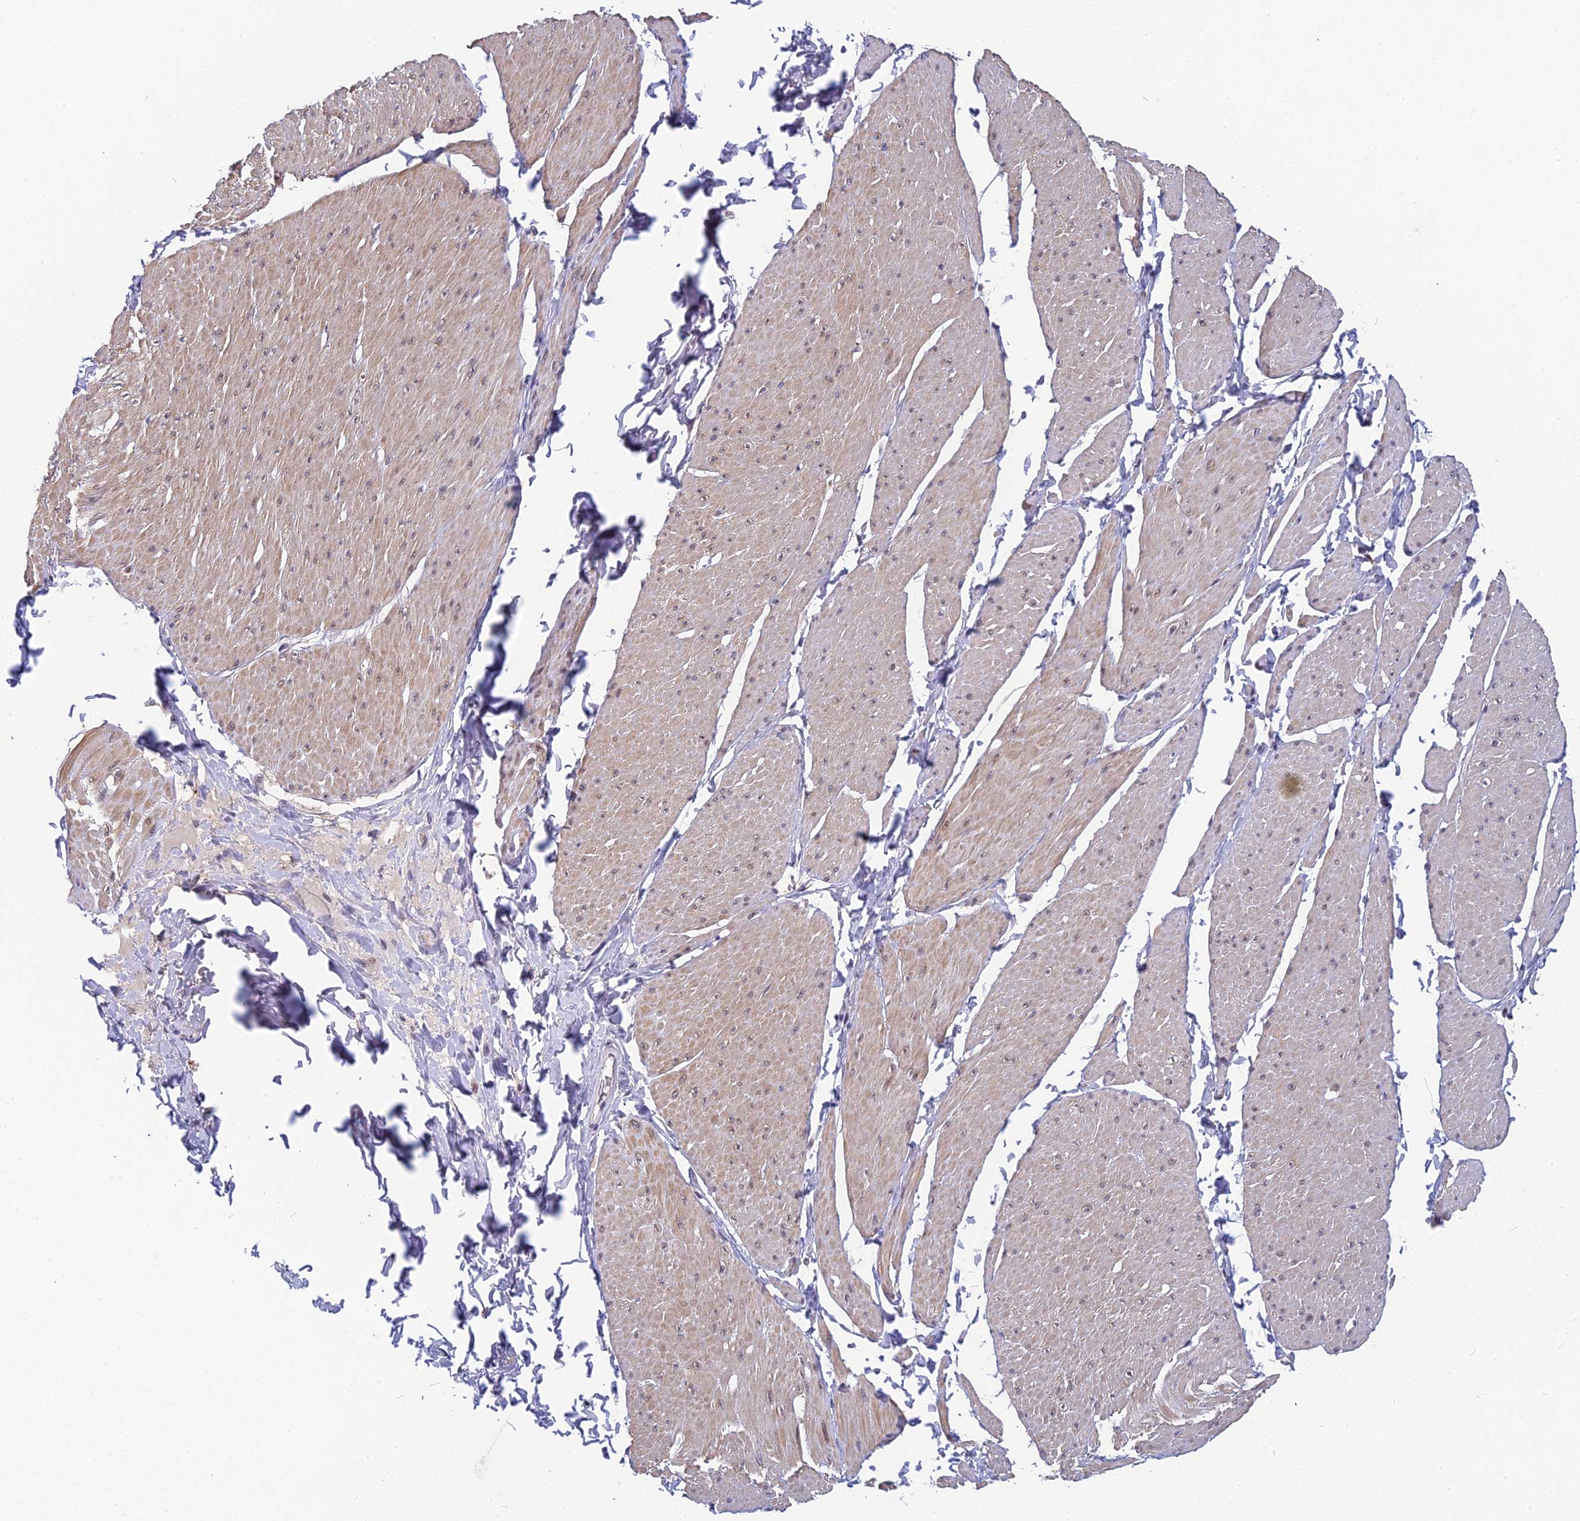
{"staining": {"intensity": "weak", "quantity": "25%-75%", "location": "cytoplasmic/membranous"}, "tissue": "smooth muscle", "cell_type": "Smooth muscle cells", "image_type": "normal", "snomed": [{"axis": "morphology", "description": "Urothelial carcinoma, High grade"}, {"axis": "topography", "description": "Urinary bladder"}], "caption": "About 25%-75% of smooth muscle cells in benign smooth muscle reveal weak cytoplasmic/membranous protein positivity as visualized by brown immunohistochemical staining.", "gene": "CMC1", "patient": {"sex": "male", "age": 46}}